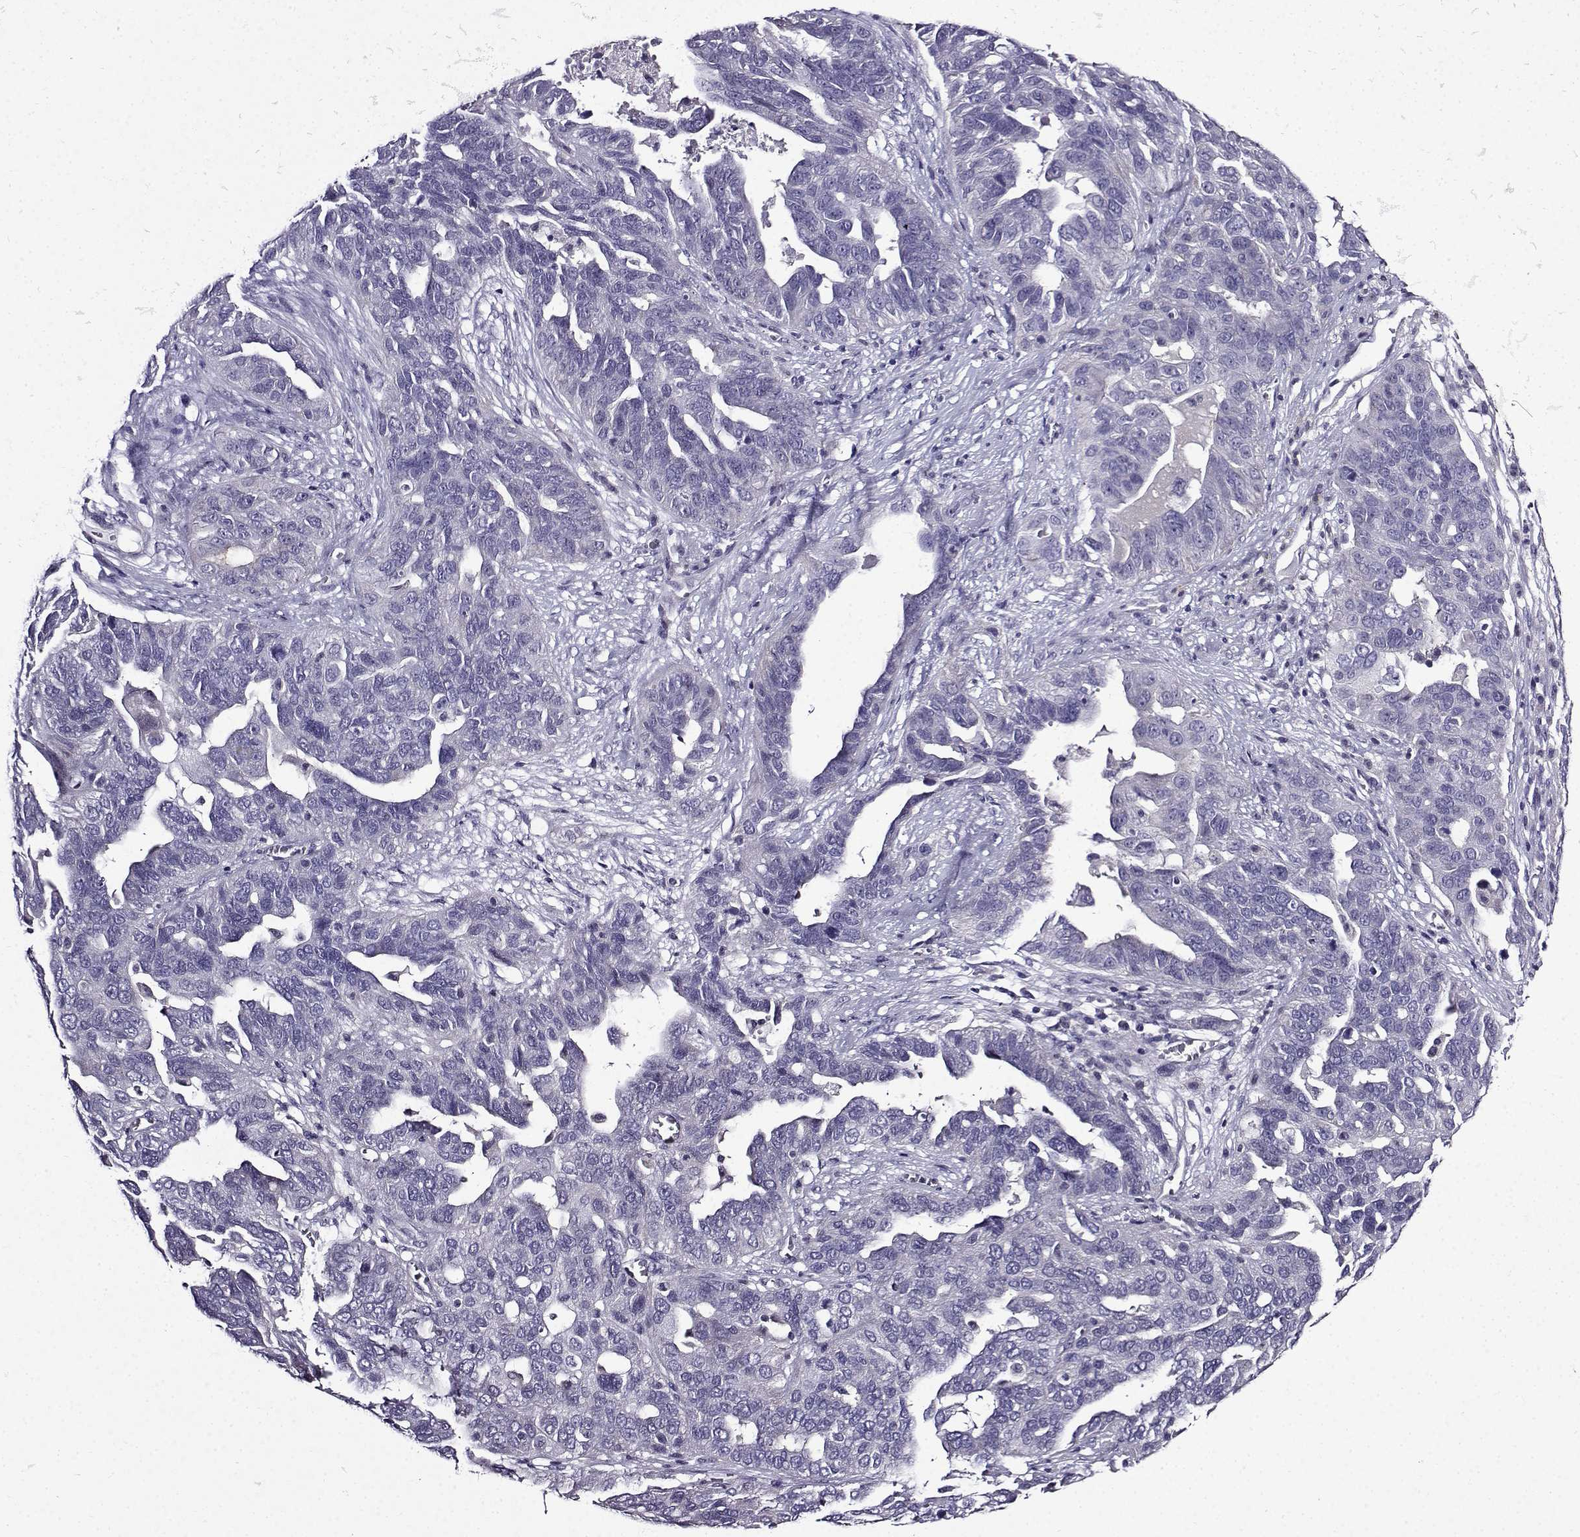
{"staining": {"intensity": "negative", "quantity": "none", "location": "none"}, "tissue": "ovarian cancer", "cell_type": "Tumor cells", "image_type": "cancer", "snomed": [{"axis": "morphology", "description": "Carcinoma, endometroid"}, {"axis": "topography", "description": "Soft tissue"}, {"axis": "topography", "description": "Ovary"}], "caption": "Immunohistochemistry photomicrograph of neoplastic tissue: human ovarian cancer stained with DAB (3,3'-diaminobenzidine) displays no significant protein staining in tumor cells.", "gene": "TMEM266", "patient": {"sex": "female", "age": 52}}